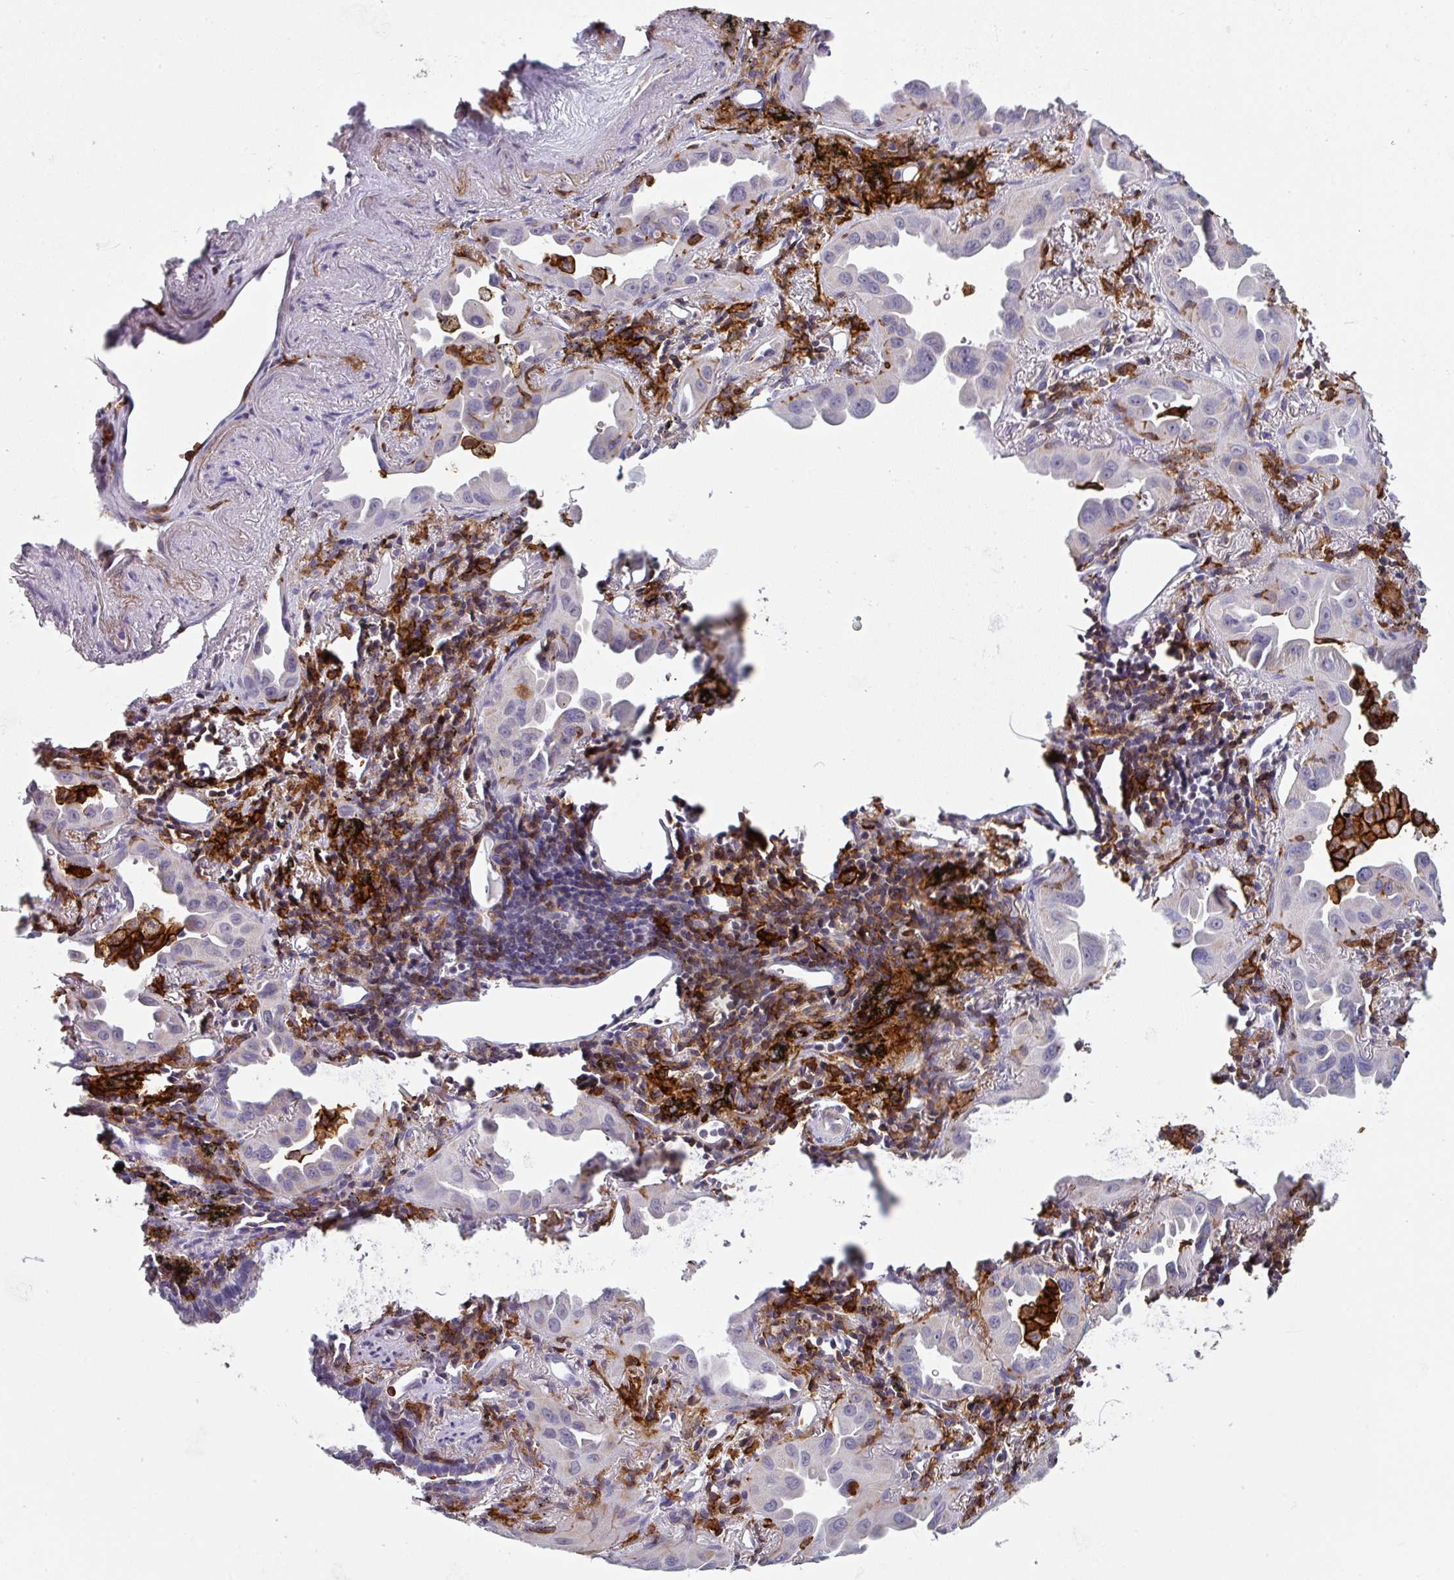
{"staining": {"intensity": "negative", "quantity": "none", "location": "none"}, "tissue": "lung cancer", "cell_type": "Tumor cells", "image_type": "cancer", "snomed": [{"axis": "morphology", "description": "Adenocarcinoma, NOS"}, {"axis": "topography", "description": "Lung"}], "caption": "The IHC micrograph has no significant positivity in tumor cells of lung cancer tissue.", "gene": "EXOSC5", "patient": {"sex": "male", "age": 68}}